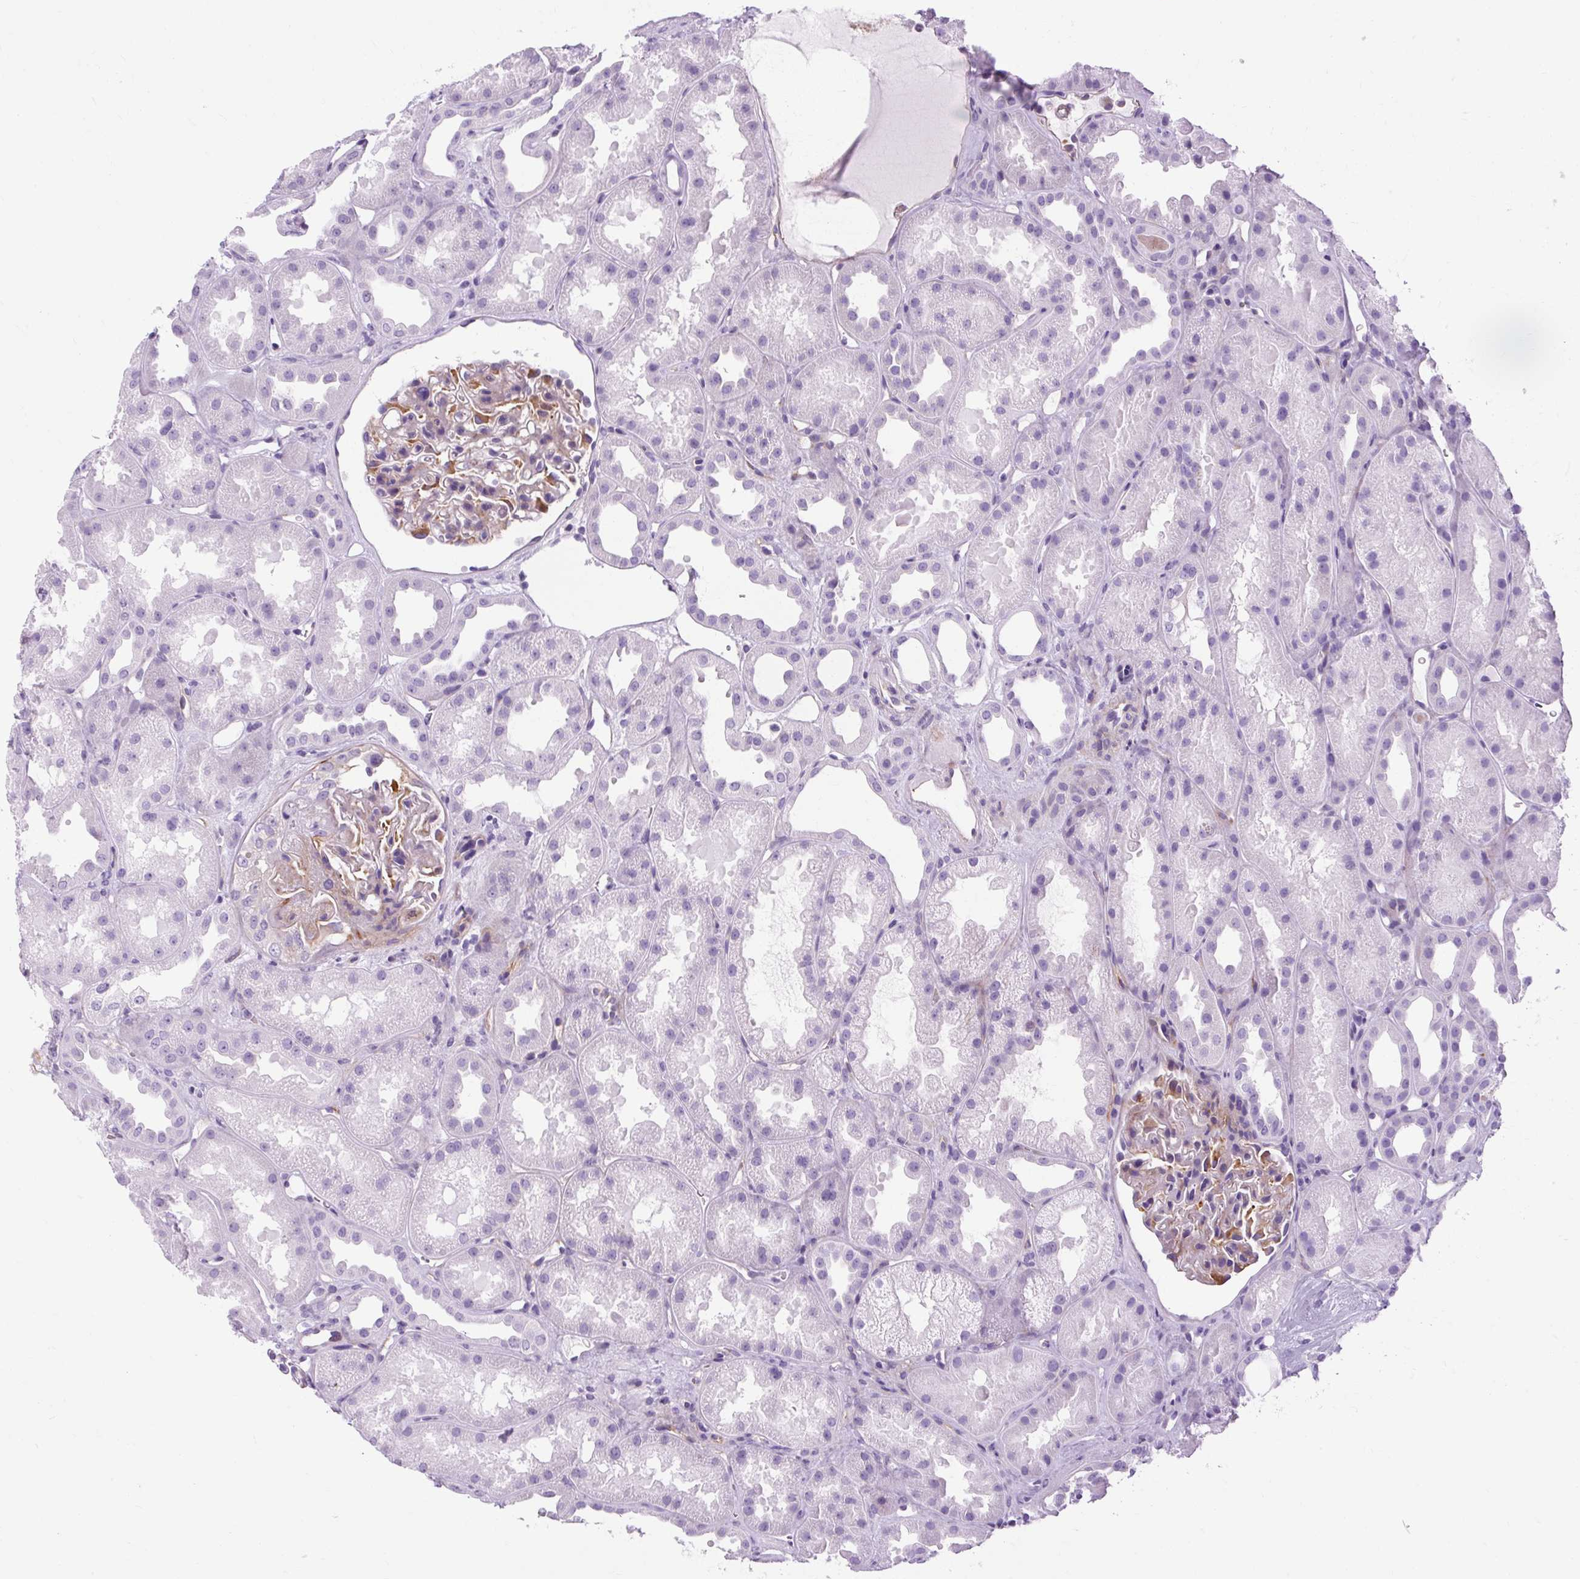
{"staining": {"intensity": "moderate", "quantity": "<25%", "location": "cytoplasmic/membranous"}, "tissue": "kidney", "cell_type": "Cells in glomeruli", "image_type": "normal", "snomed": [{"axis": "morphology", "description": "Normal tissue, NOS"}, {"axis": "topography", "description": "Kidney"}], "caption": "A photomicrograph of human kidney stained for a protein displays moderate cytoplasmic/membranous brown staining in cells in glomeruli.", "gene": "OOEP", "patient": {"sex": "male", "age": 61}}